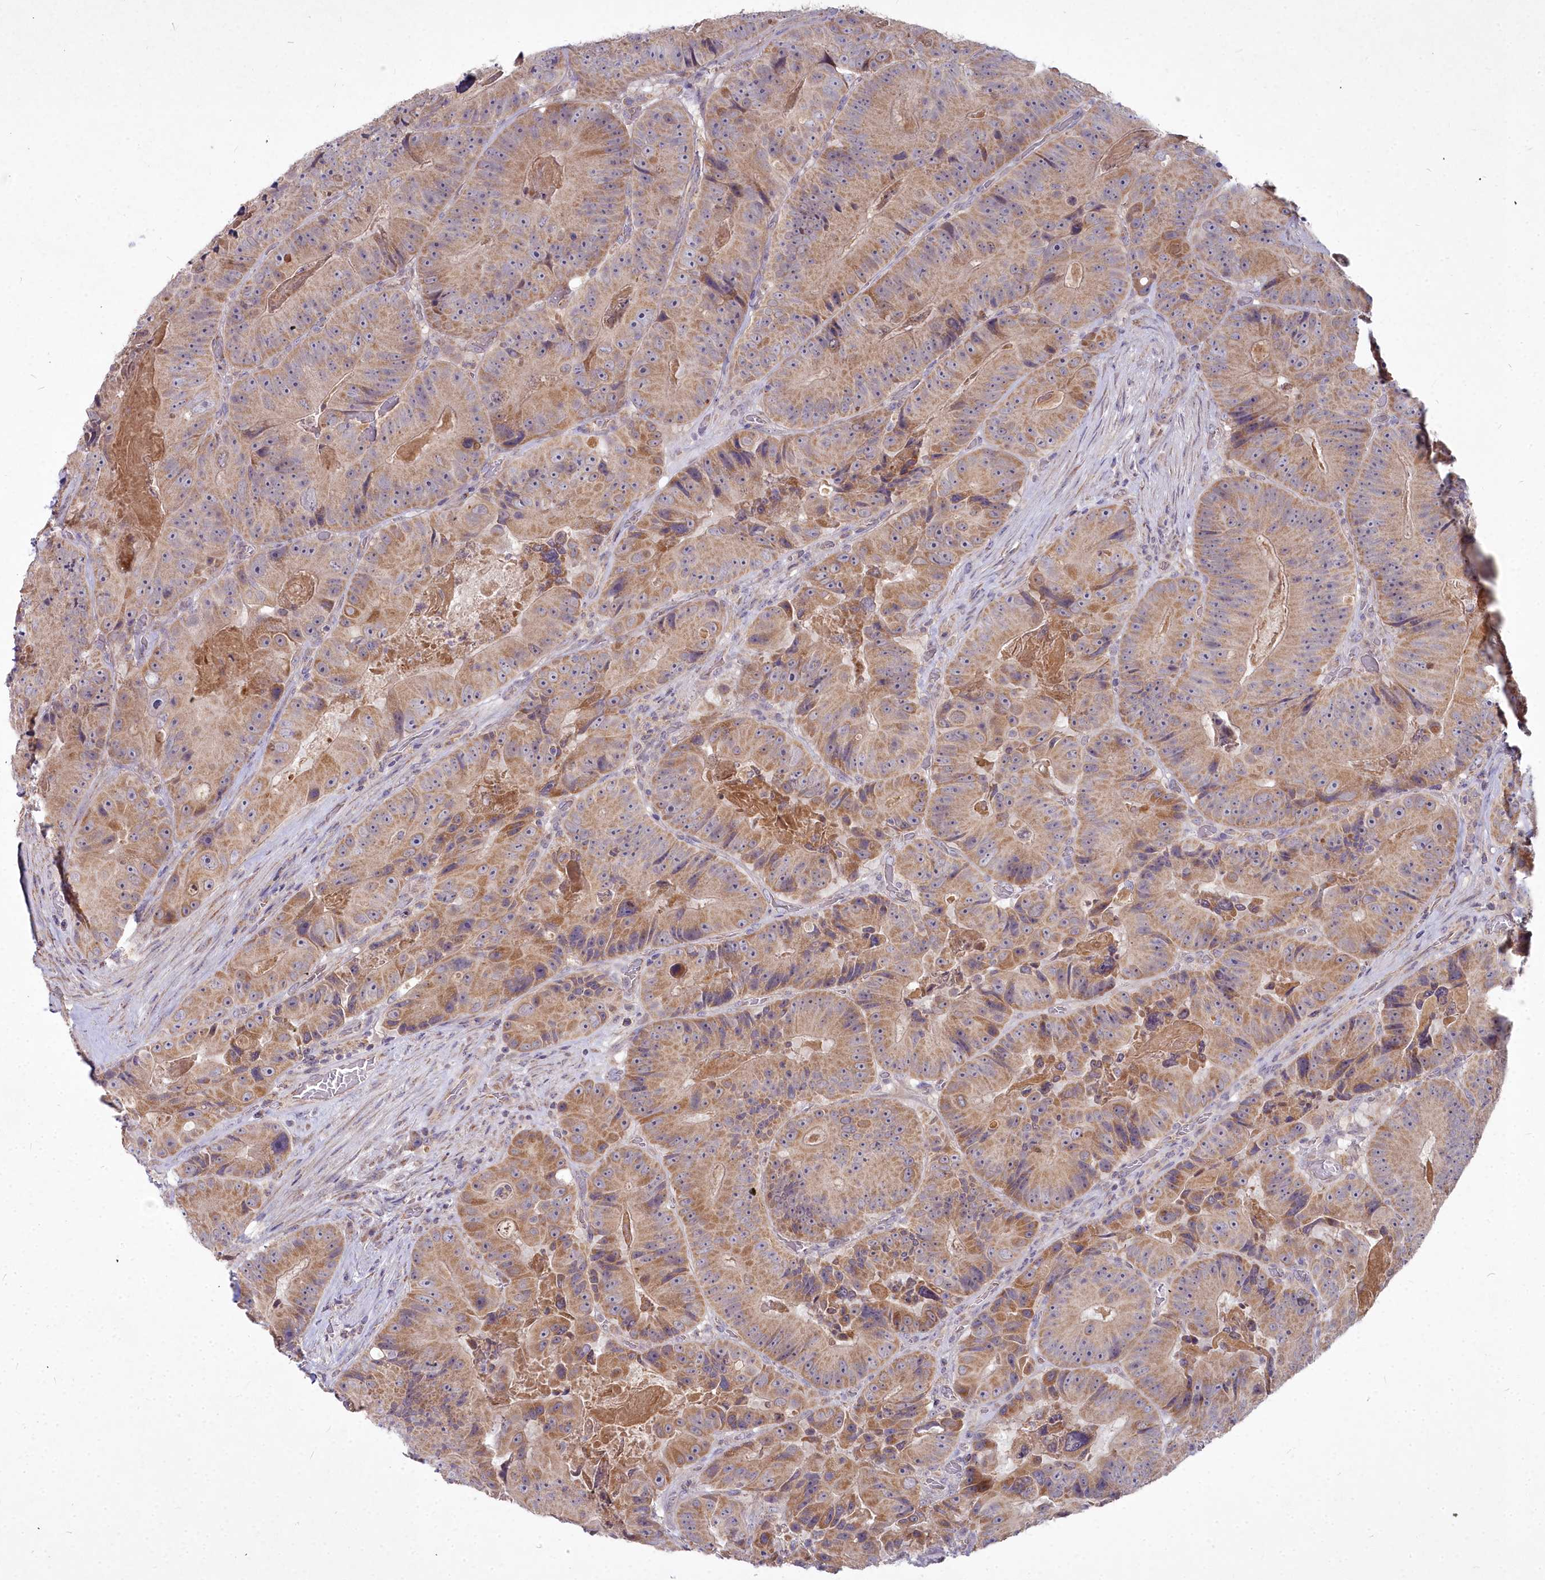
{"staining": {"intensity": "moderate", "quantity": ">75%", "location": "cytoplasmic/membranous"}, "tissue": "colorectal cancer", "cell_type": "Tumor cells", "image_type": "cancer", "snomed": [{"axis": "morphology", "description": "Adenocarcinoma, NOS"}, {"axis": "topography", "description": "Colon"}], "caption": "Human adenocarcinoma (colorectal) stained for a protein (brown) demonstrates moderate cytoplasmic/membranous positive expression in about >75% of tumor cells.", "gene": "MICU2", "patient": {"sex": "female", "age": 86}}